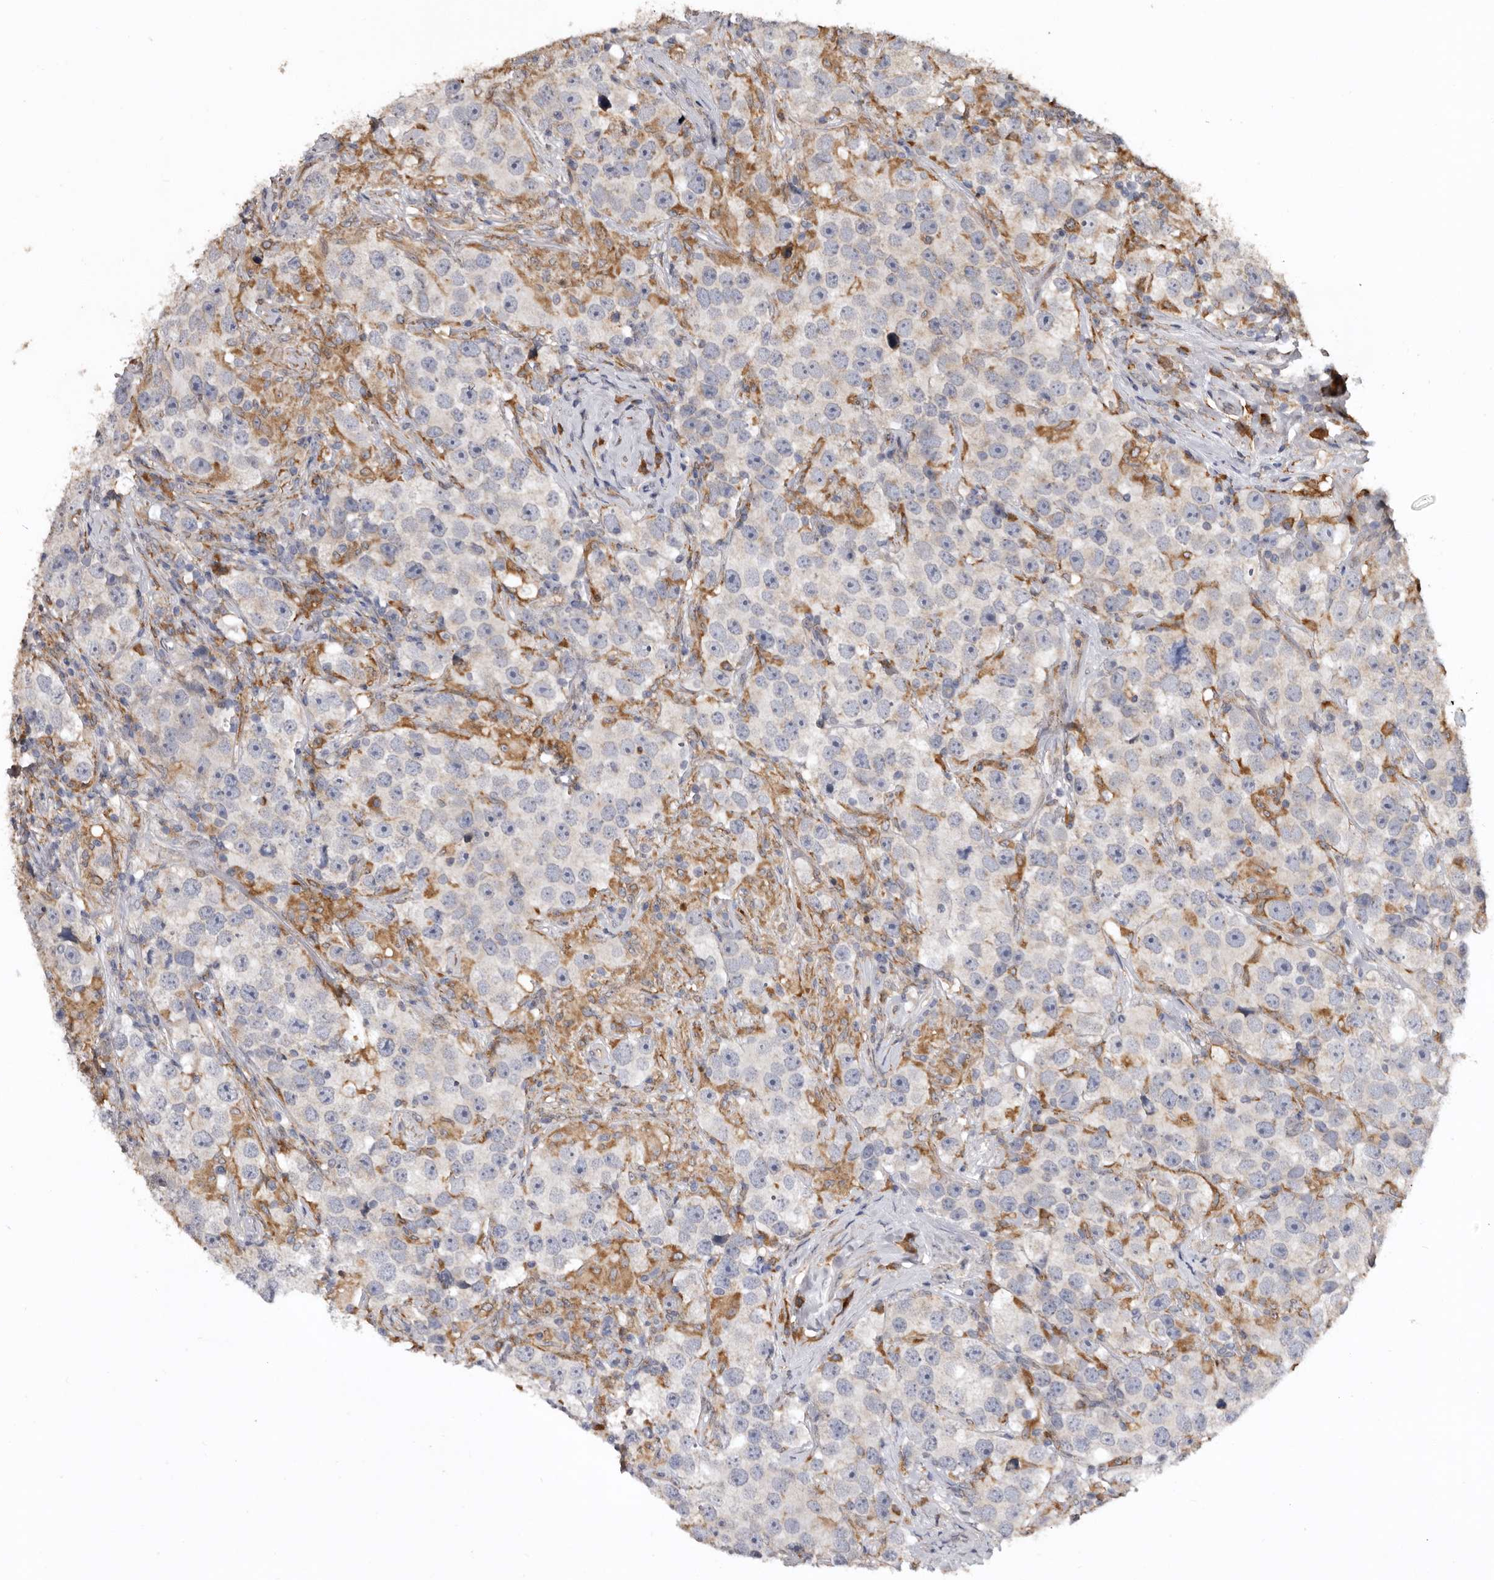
{"staining": {"intensity": "negative", "quantity": "none", "location": "none"}, "tissue": "testis cancer", "cell_type": "Tumor cells", "image_type": "cancer", "snomed": [{"axis": "morphology", "description": "Seminoma, NOS"}, {"axis": "topography", "description": "Testis"}], "caption": "High power microscopy micrograph of an immunohistochemistry histopathology image of testis cancer (seminoma), revealing no significant expression in tumor cells.", "gene": "INKA2", "patient": {"sex": "male", "age": 49}}